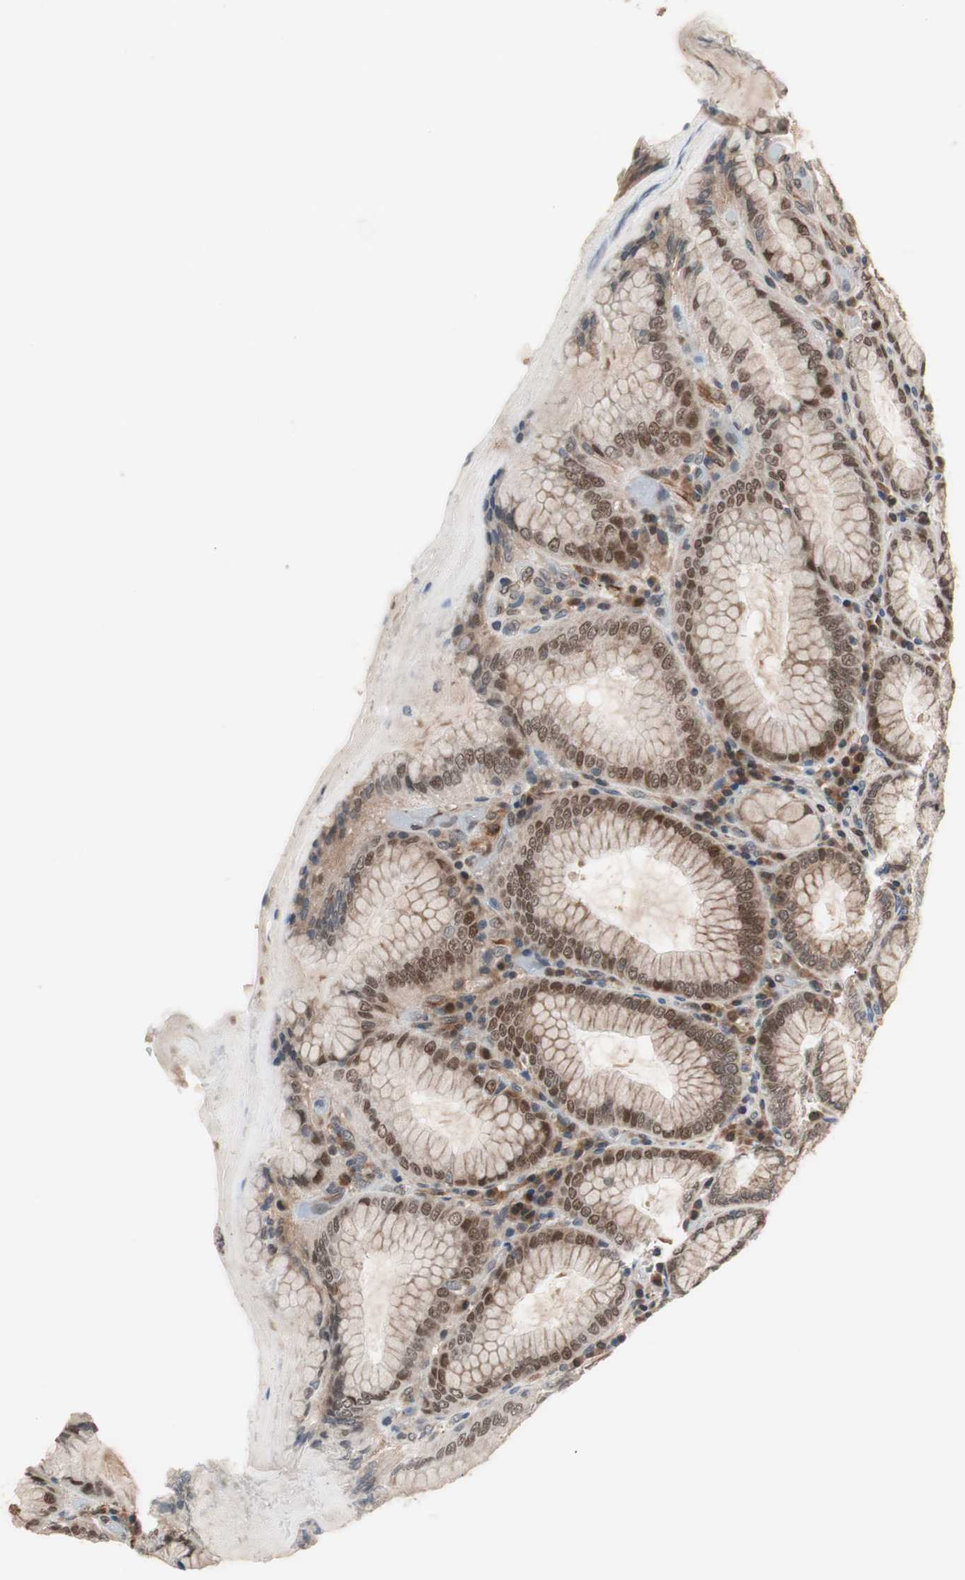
{"staining": {"intensity": "strong", "quantity": ">75%", "location": "cytoplasmic/membranous,nuclear"}, "tissue": "stomach", "cell_type": "Glandular cells", "image_type": "normal", "snomed": [{"axis": "morphology", "description": "Normal tissue, NOS"}, {"axis": "topography", "description": "Stomach, lower"}], "caption": "Human stomach stained for a protein (brown) shows strong cytoplasmic/membranous,nuclear positive staining in approximately >75% of glandular cells.", "gene": "HMBS", "patient": {"sex": "female", "age": 76}}